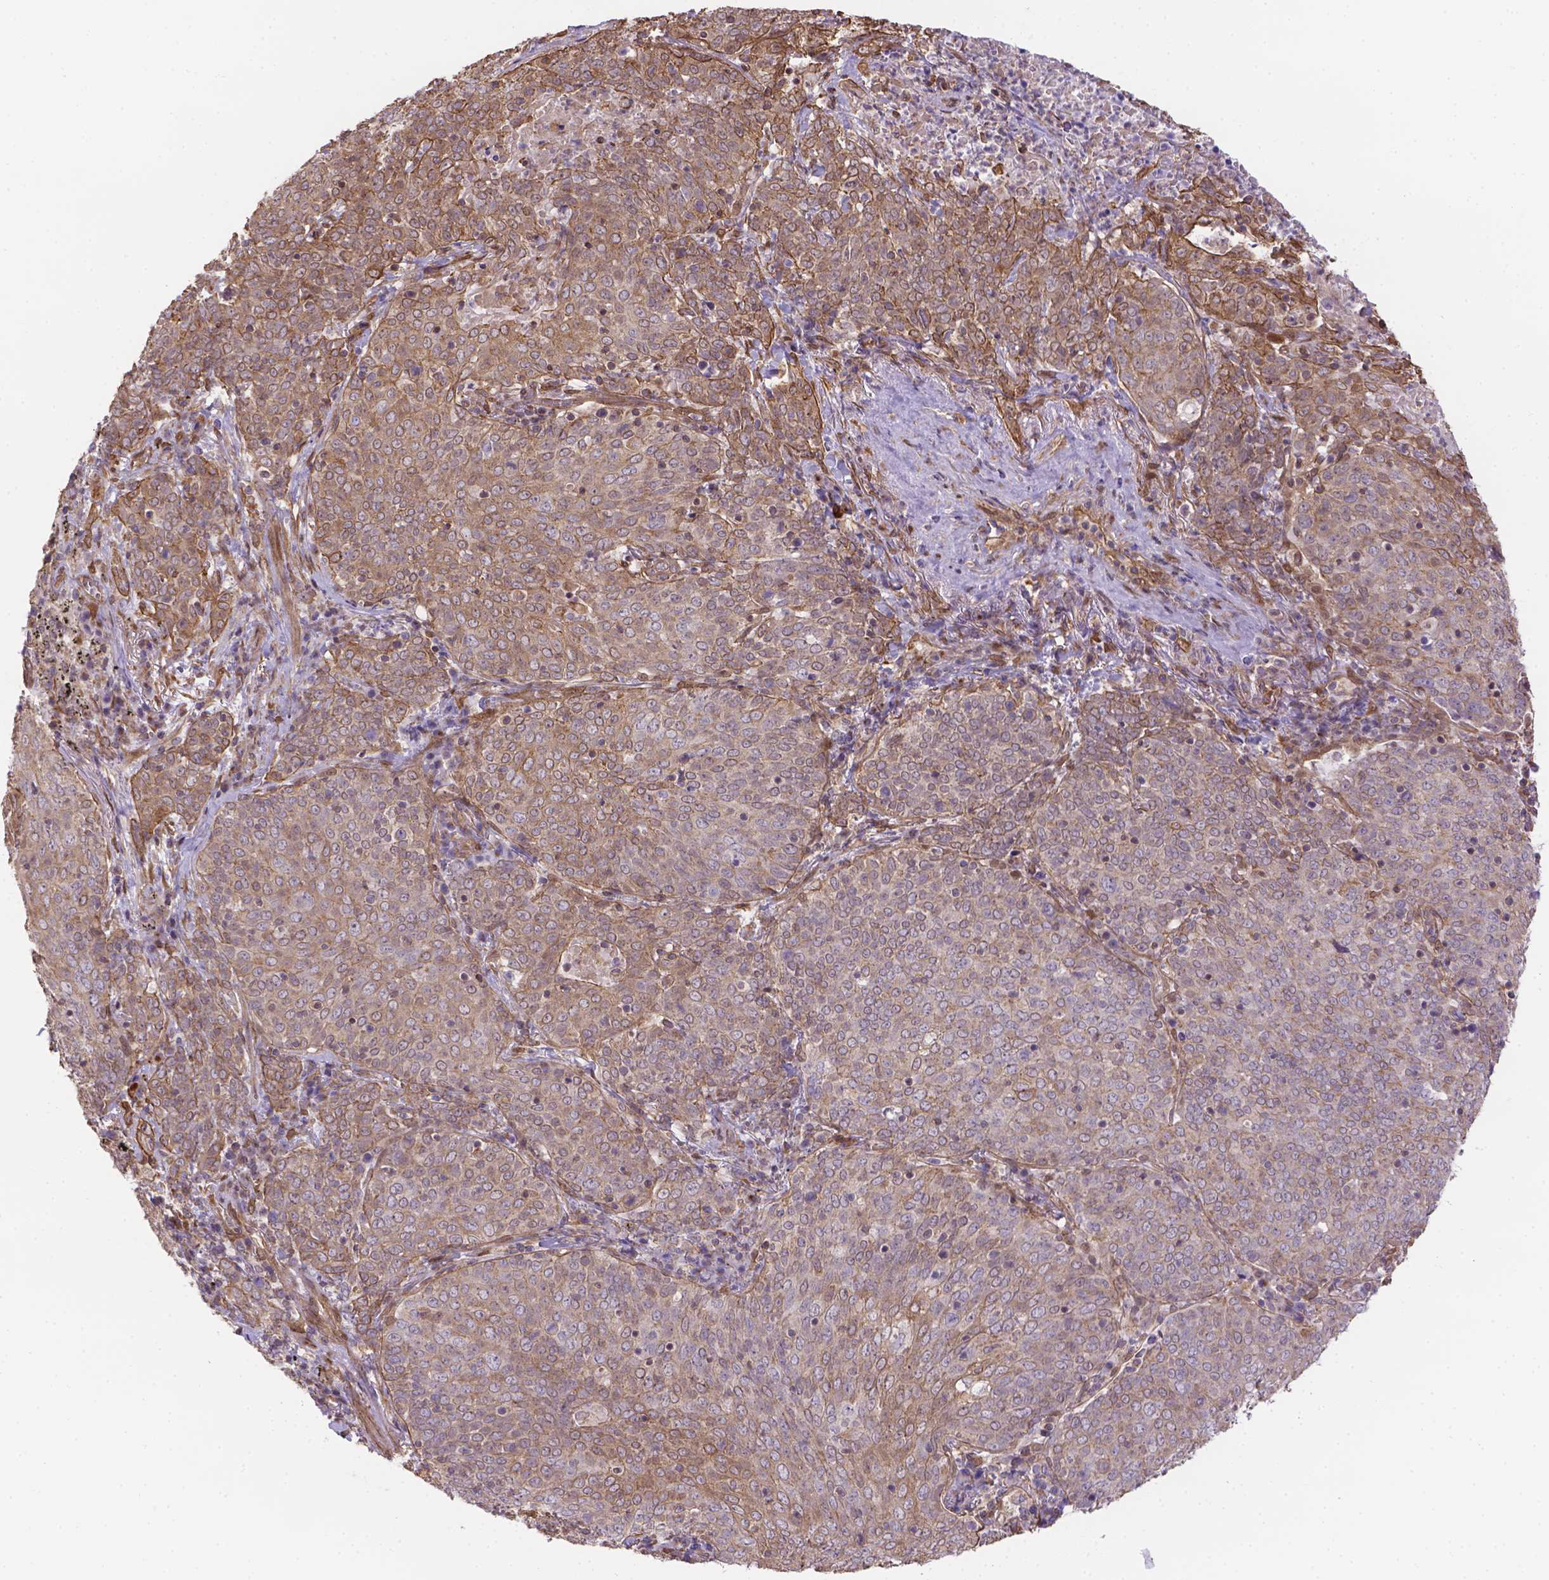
{"staining": {"intensity": "weak", "quantity": ">75%", "location": "cytoplasmic/membranous"}, "tissue": "lung cancer", "cell_type": "Tumor cells", "image_type": "cancer", "snomed": [{"axis": "morphology", "description": "Squamous cell carcinoma, NOS"}, {"axis": "topography", "description": "Lung"}], "caption": "Tumor cells reveal low levels of weak cytoplasmic/membranous staining in about >75% of cells in human lung cancer (squamous cell carcinoma).", "gene": "YAP1", "patient": {"sex": "male", "age": 82}}